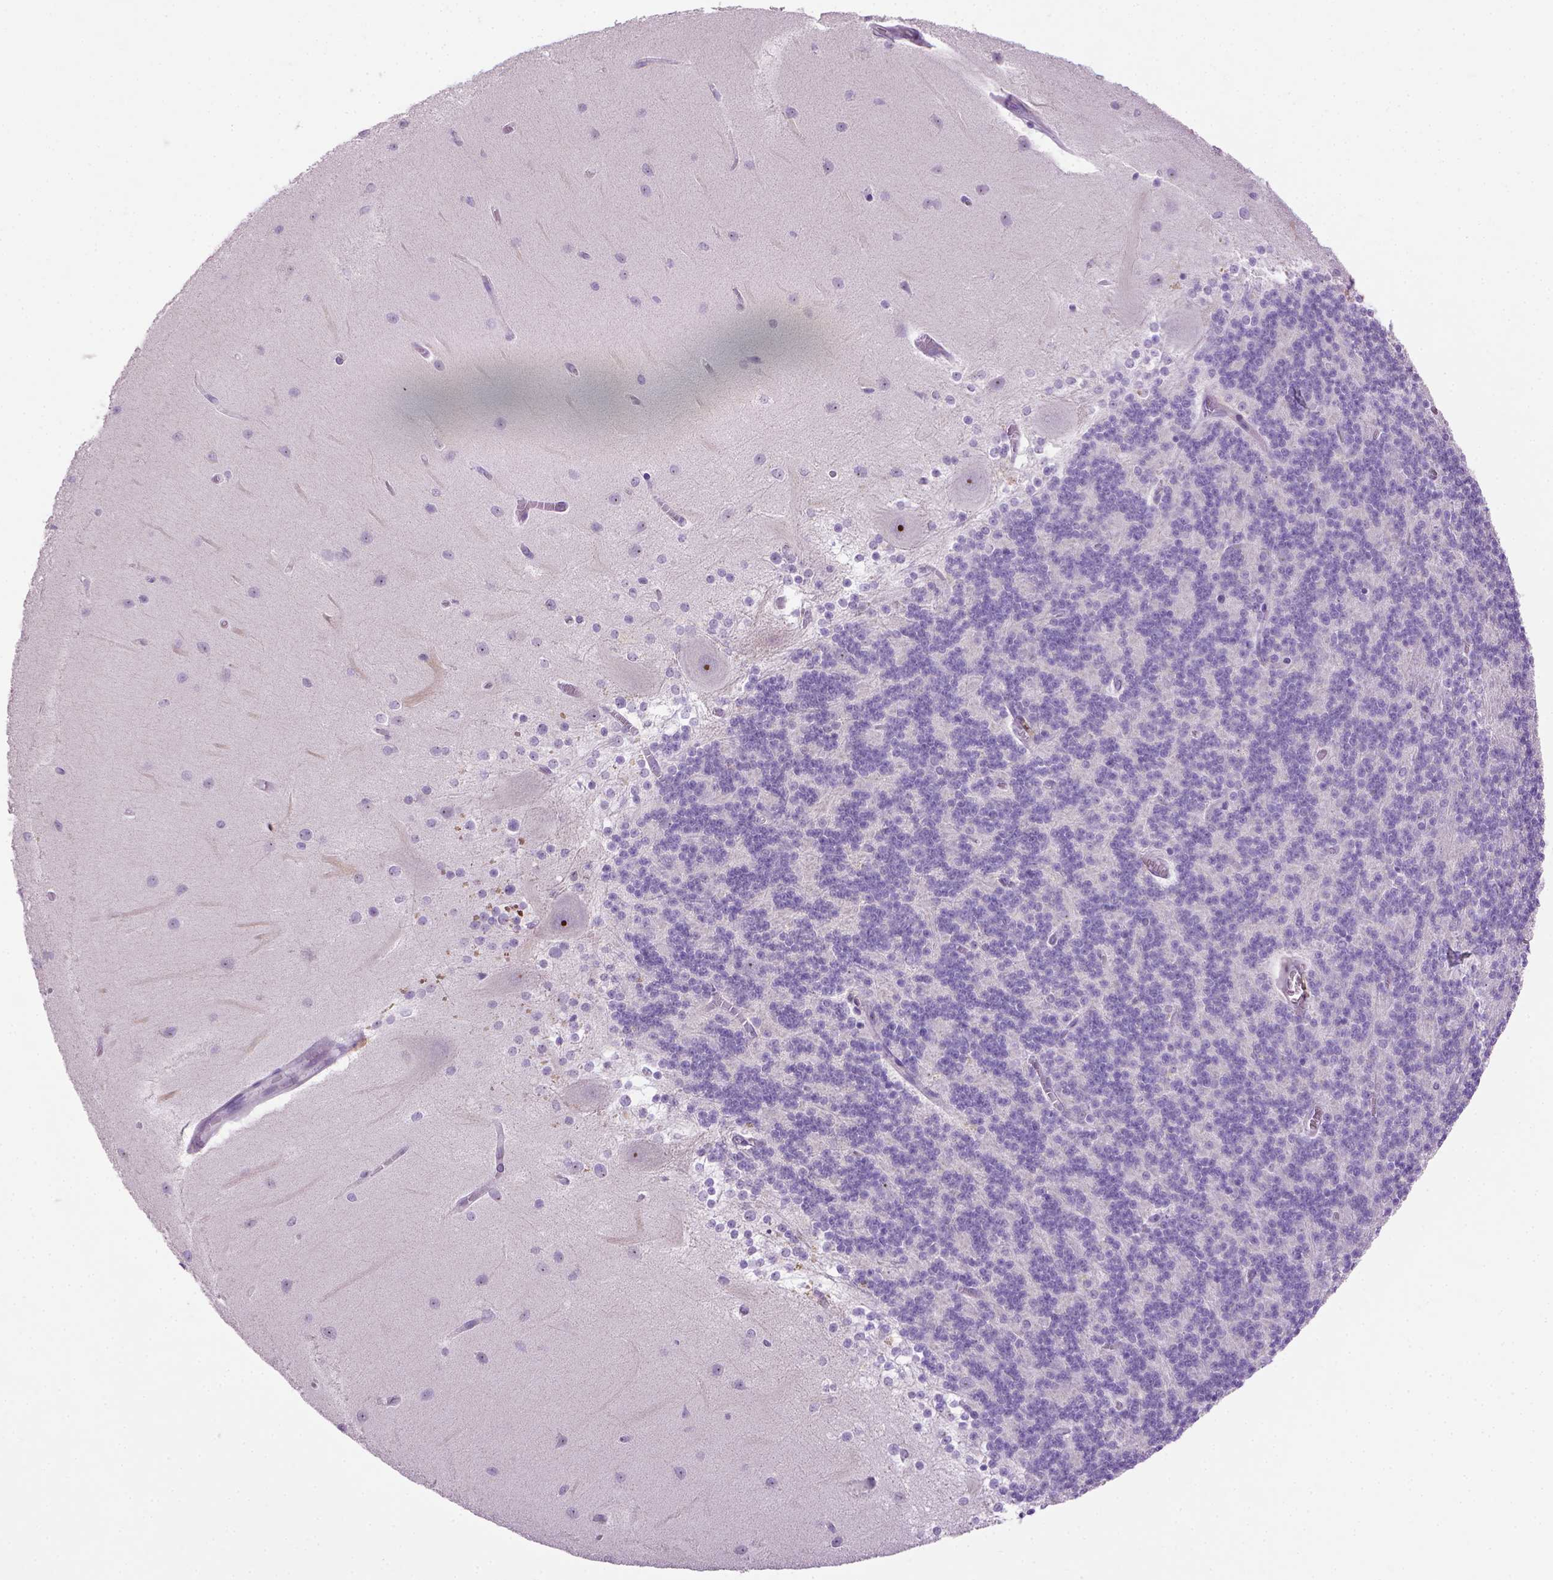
{"staining": {"intensity": "negative", "quantity": "none", "location": "none"}, "tissue": "cerebellum", "cell_type": "Cells in granular layer", "image_type": "normal", "snomed": [{"axis": "morphology", "description": "Normal tissue, NOS"}, {"axis": "topography", "description": "Cerebellum"}], "caption": "Immunohistochemistry image of normal human cerebellum stained for a protein (brown), which reveals no staining in cells in granular layer.", "gene": "UTP4", "patient": {"sex": "female", "age": 54}}